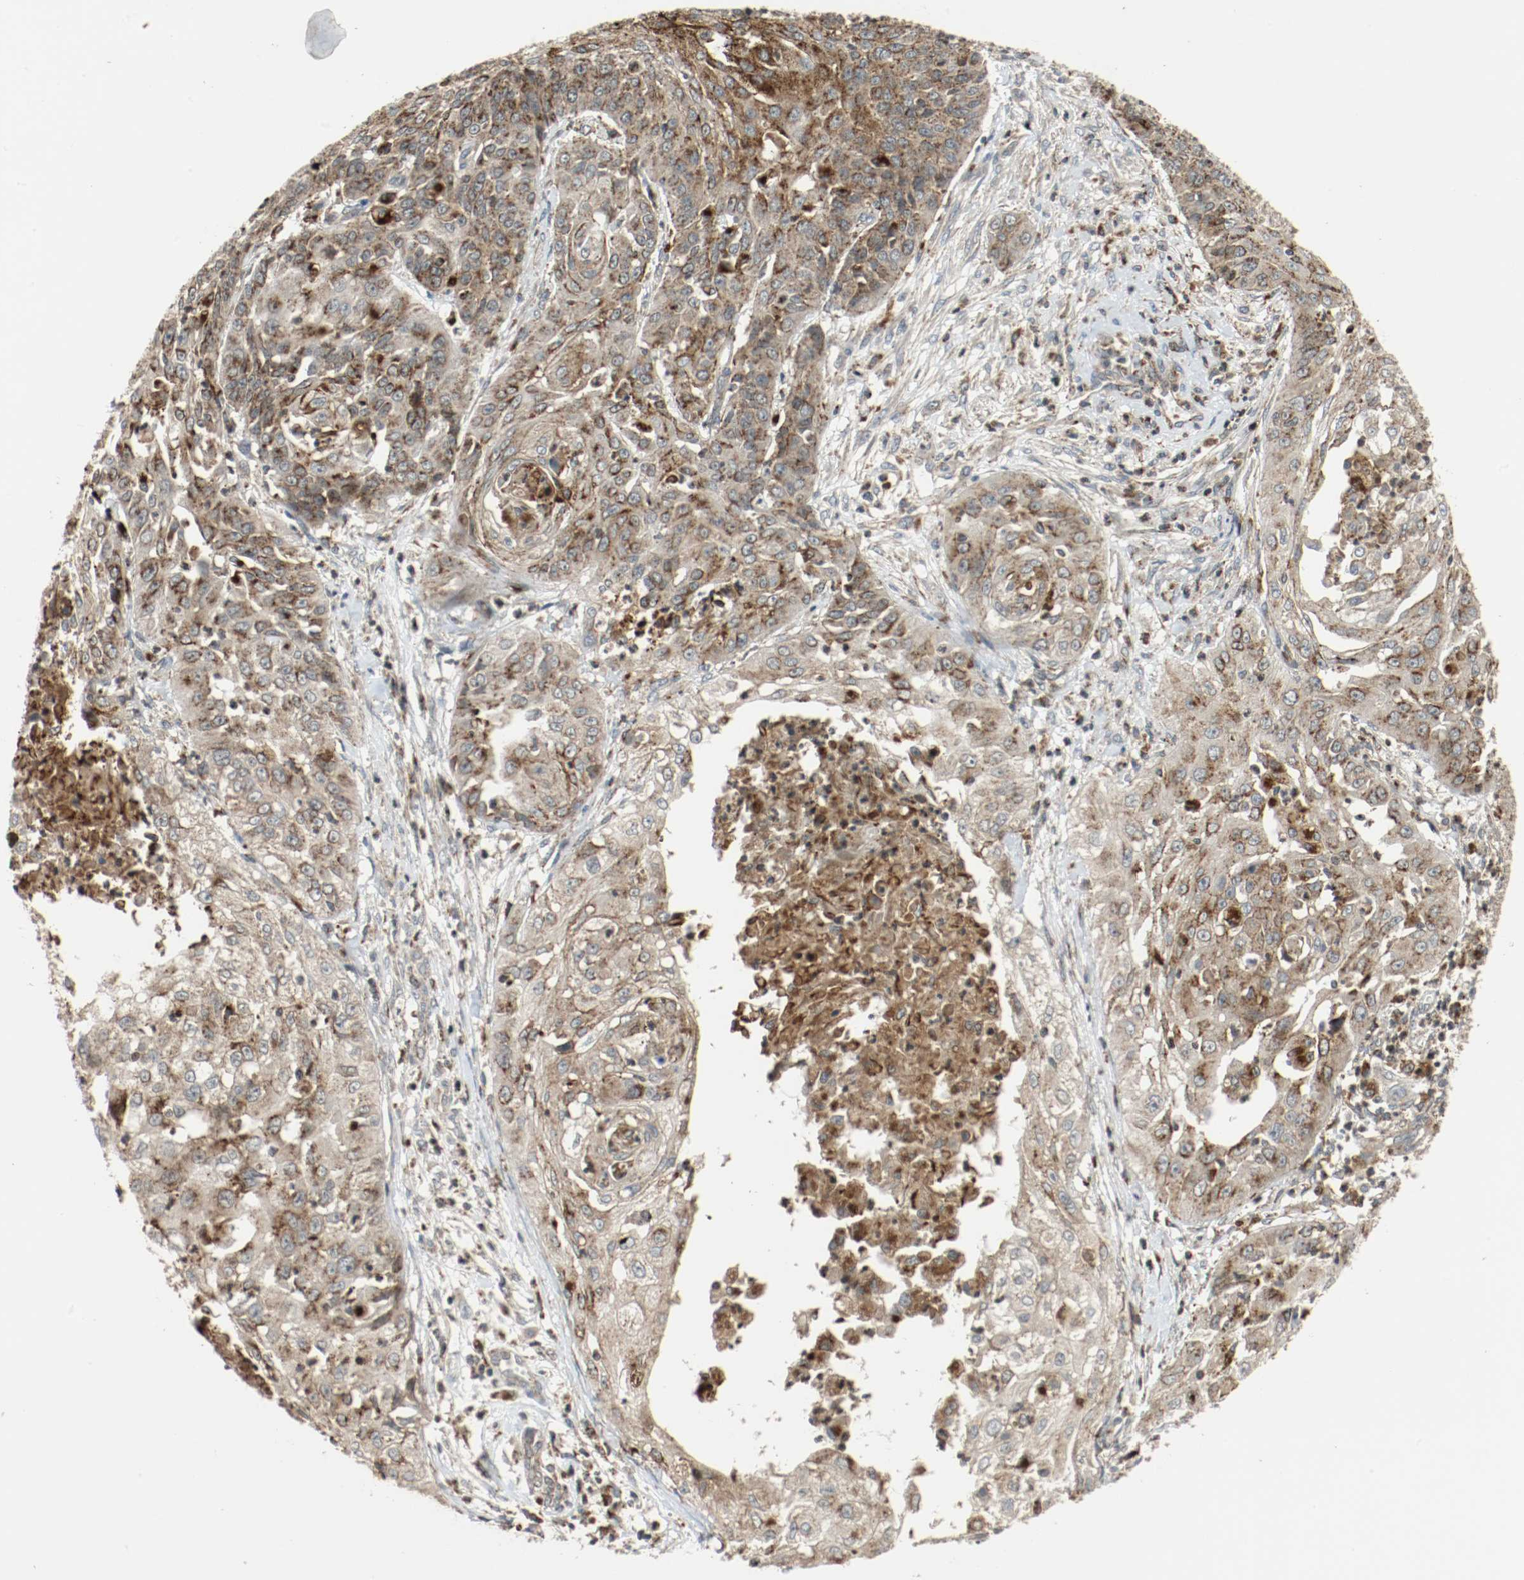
{"staining": {"intensity": "moderate", "quantity": ">75%", "location": "cytoplasmic/membranous"}, "tissue": "cervical cancer", "cell_type": "Tumor cells", "image_type": "cancer", "snomed": [{"axis": "morphology", "description": "Squamous cell carcinoma, NOS"}, {"axis": "topography", "description": "Cervix"}], "caption": "Cervical squamous cell carcinoma stained with a protein marker exhibits moderate staining in tumor cells.", "gene": "LAMP2", "patient": {"sex": "female", "age": 64}}